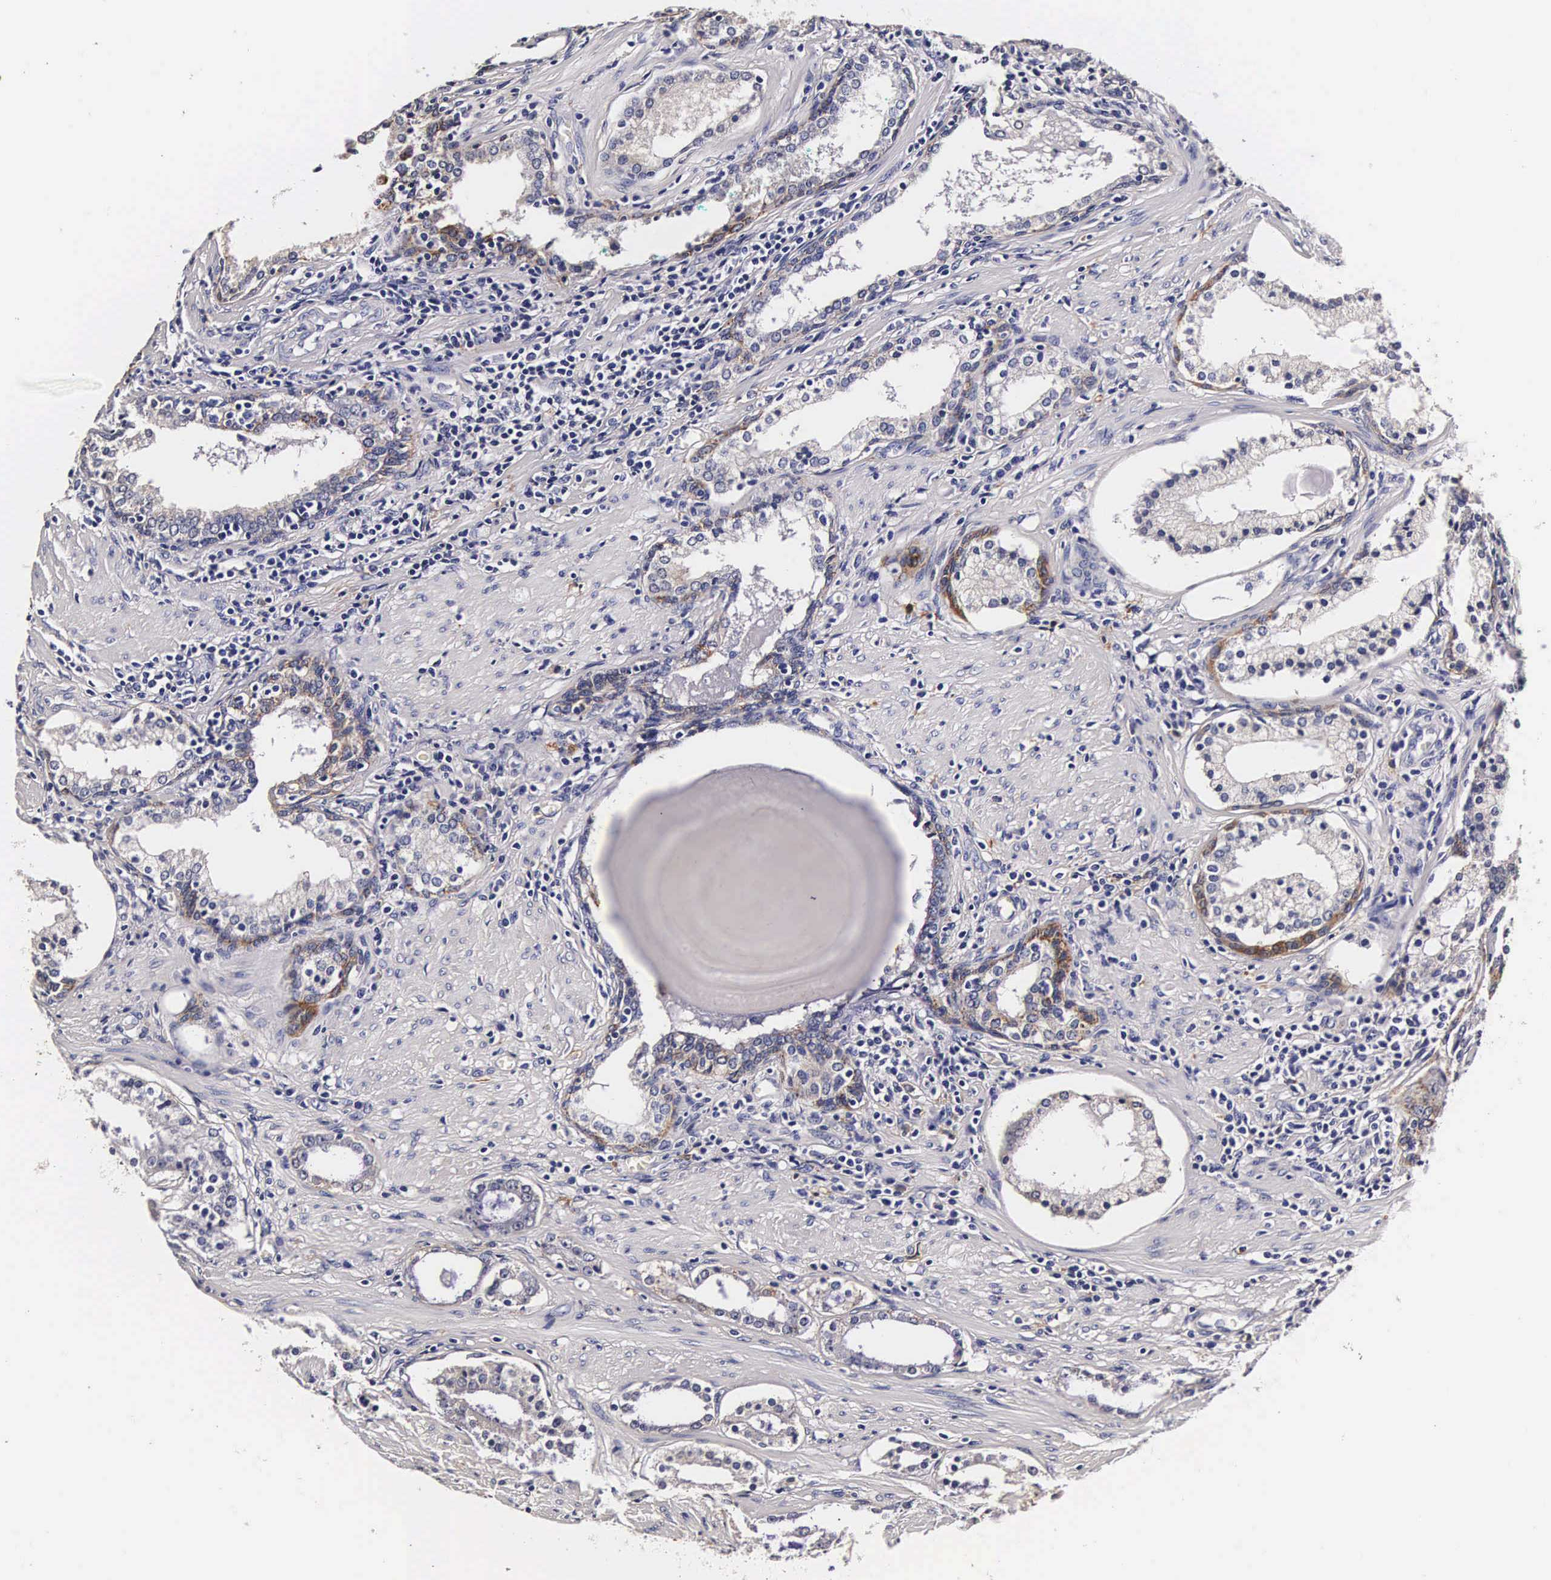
{"staining": {"intensity": "weak", "quantity": "<25%", "location": "cytoplasmic/membranous"}, "tissue": "prostate cancer", "cell_type": "Tumor cells", "image_type": "cancer", "snomed": [{"axis": "morphology", "description": "Adenocarcinoma, Medium grade"}, {"axis": "topography", "description": "Prostate"}], "caption": "Immunohistochemistry photomicrograph of prostate adenocarcinoma (medium-grade) stained for a protein (brown), which exhibits no positivity in tumor cells.", "gene": "CTSB", "patient": {"sex": "male", "age": 73}}